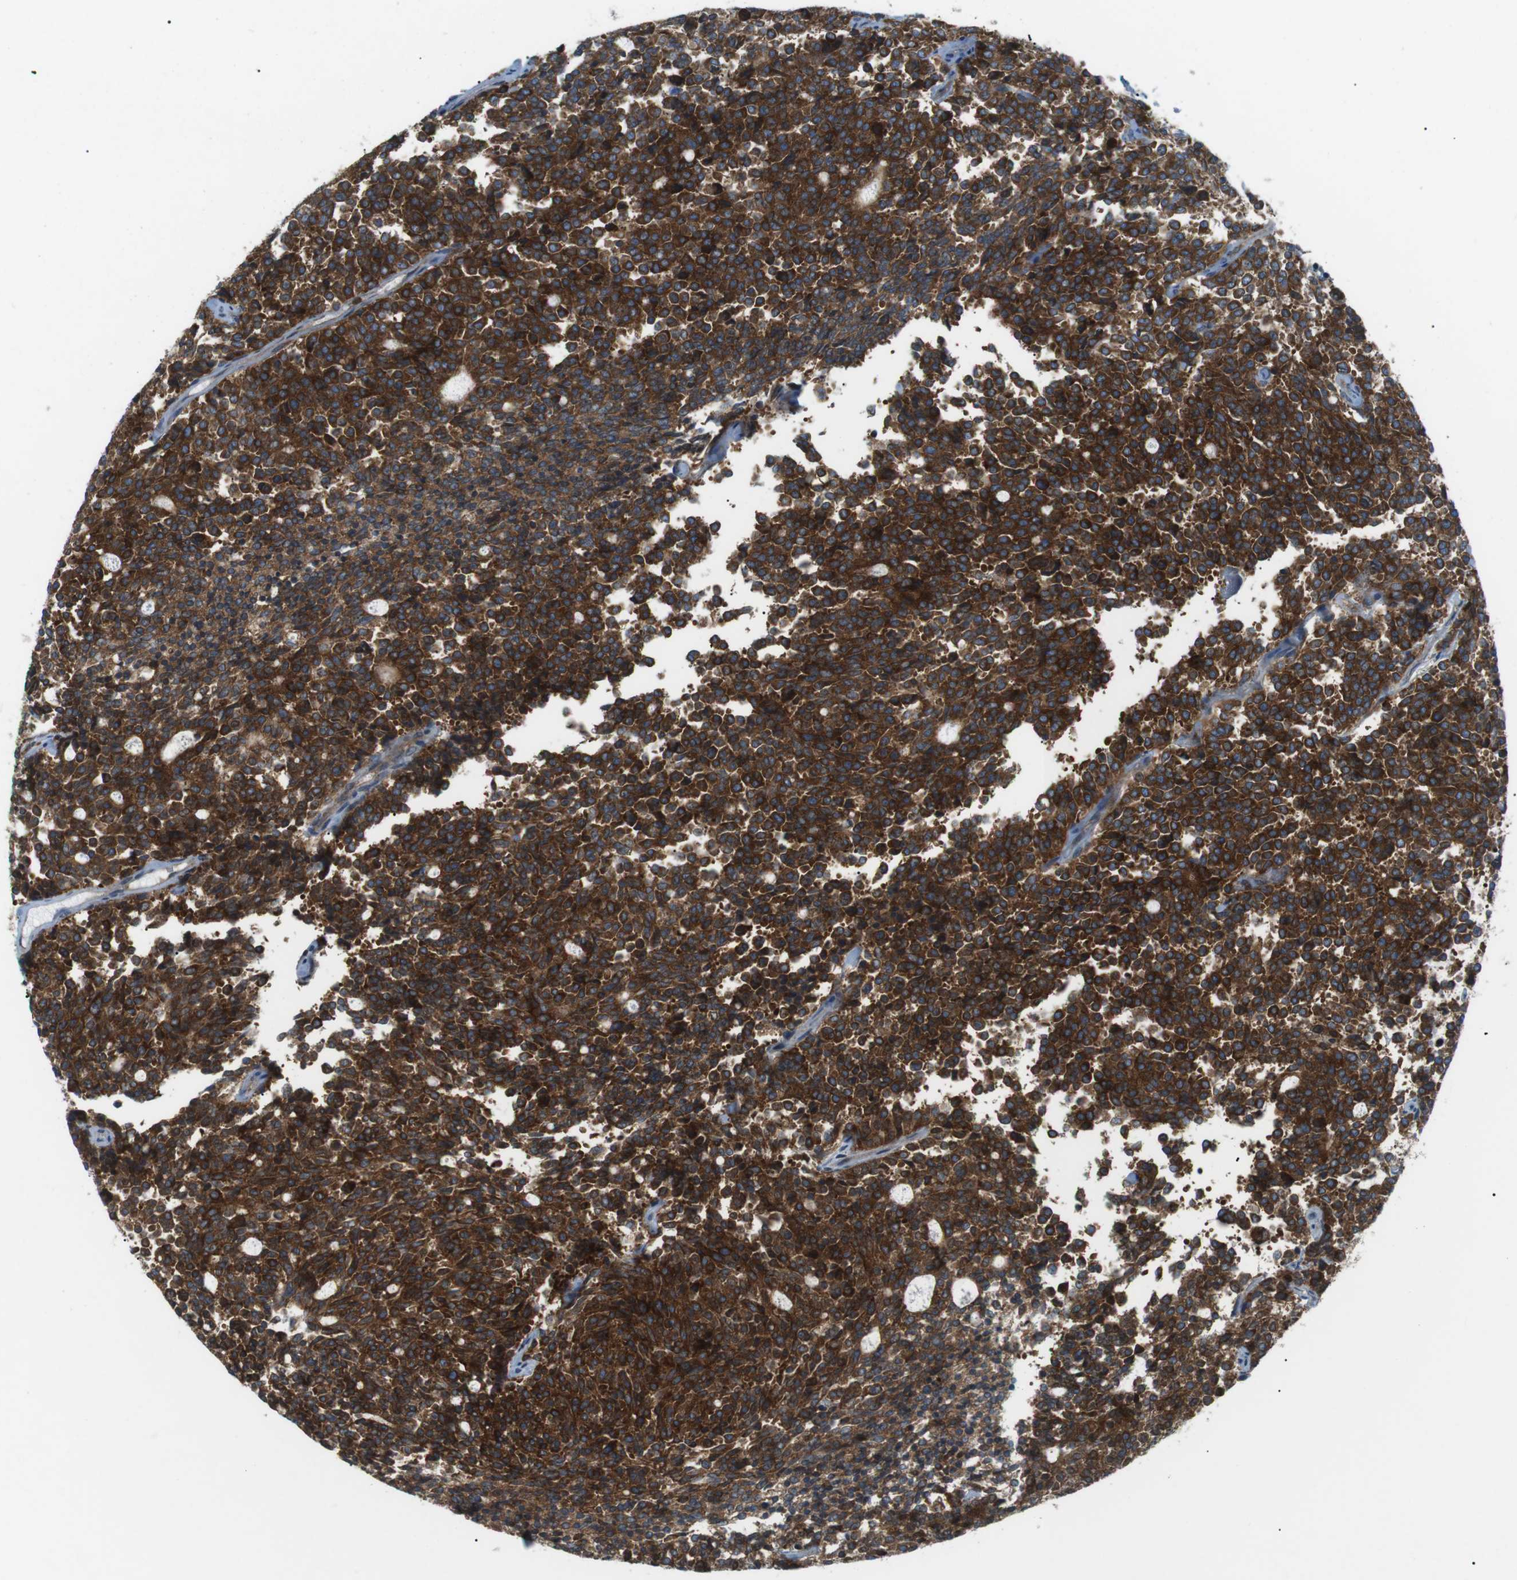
{"staining": {"intensity": "strong", "quantity": ">75%", "location": "cytoplasmic/membranous"}, "tissue": "carcinoid", "cell_type": "Tumor cells", "image_type": "cancer", "snomed": [{"axis": "morphology", "description": "Carcinoid, malignant, NOS"}, {"axis": "topography", "description": "Pancreas"}], "caption": "Immunohistochemical staining of human malignant carcinoid reveals high levels of strong cytoplasmic/membranous protein positivity in about >75% of tumor cells. (IHC, brightfield microscopy, high magnification).", "gene": "FLII", "patient": {"sex": "female", "age": 54}}